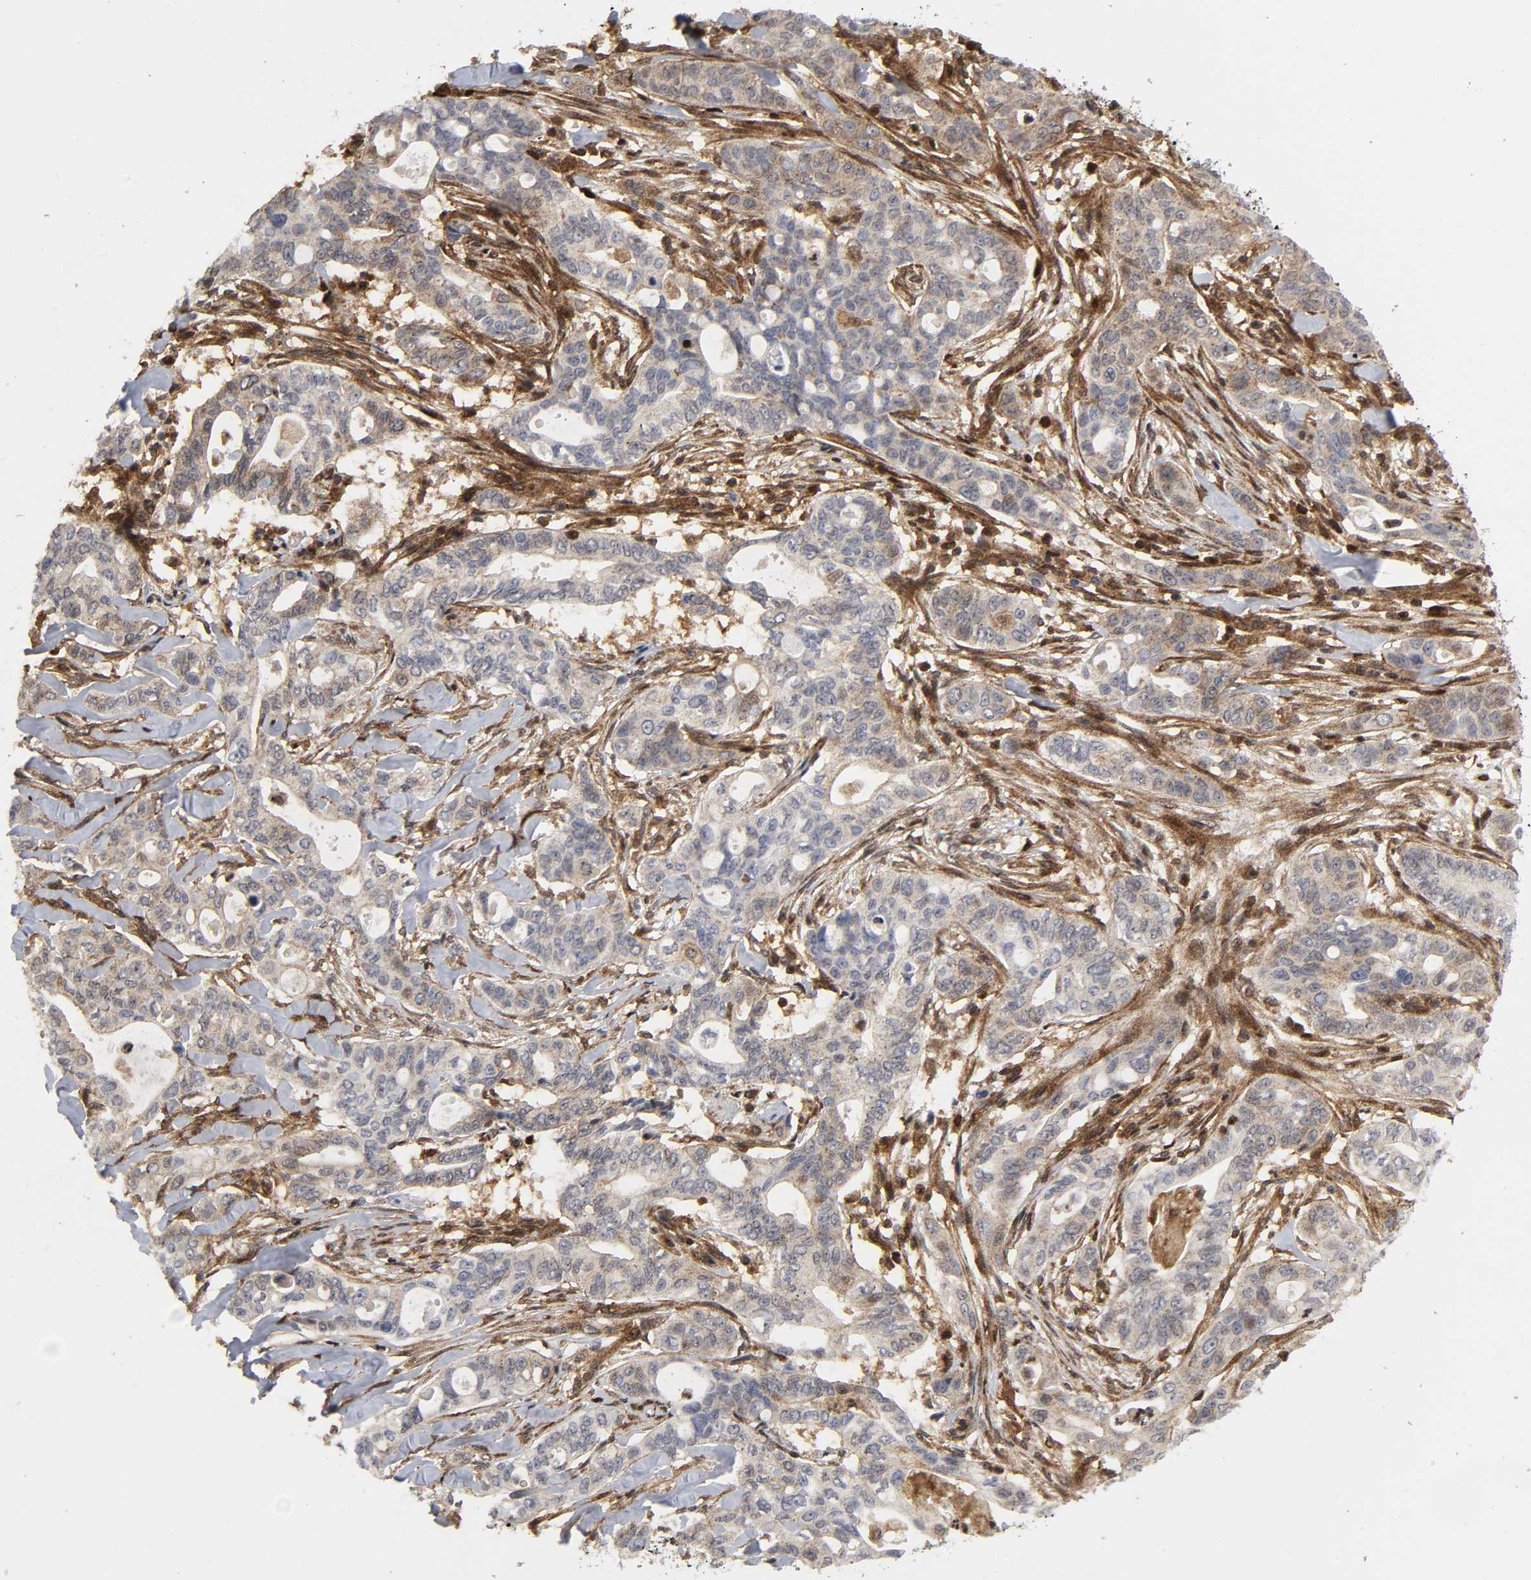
{"staining": {"intensity": "weak", "quantity": ">75%", "location": "cytoplasmic/membranous"}, "tissue": "liver cancer", "cell_type": "Tumor cells", "image_type": "cancer", "snomed": [{"axis": "morphology", "description": "Cholangiocarcinoma"}, {"axis": "topography", "description": "Liver"}], "caption": "A brown stain shows weak cytoplasmic/membranous staining of a protein in human liver cholangiocarcinoma tumor cells. (Brightfield microscopy of DAB IHC at high magnification).", "gene": "MAPK1", "patient": {"sex": "female", "age": 67}}